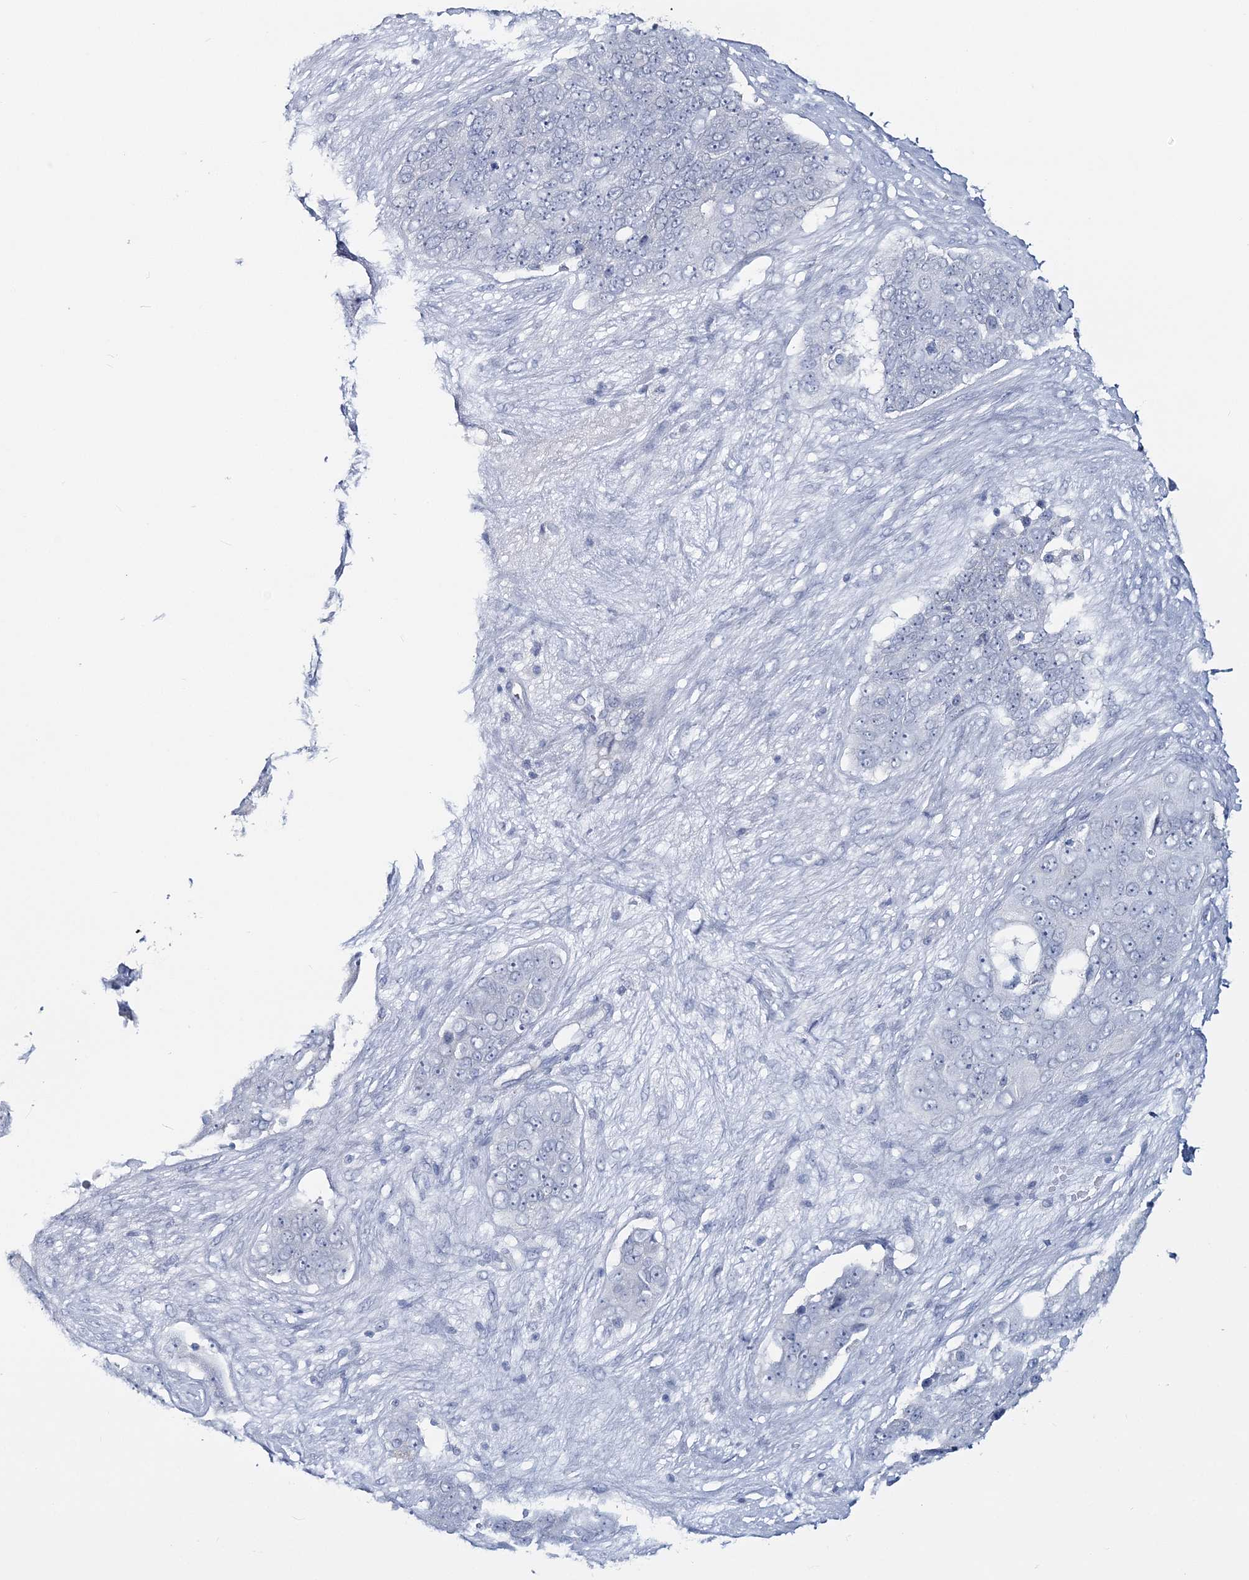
{"staining": {"intensity": "negative", "quantity": "none", "location": "none"}, "tissue": "ovarian cancer", "cell_type": "Tumor cells", "image_type": "cancer", "snomed": [{"axis": "morphology", "description": "Carcinoma, endometroid"}, {"axis": "topography", "description": "Ovary"}], "caption": "The immunohistochemistry (IHC) image has no significant positivity in tumor cells of ovarian cancer tissue.", "gene": "CYP3A4", "patient": {"sex": "female", "age": 51}}